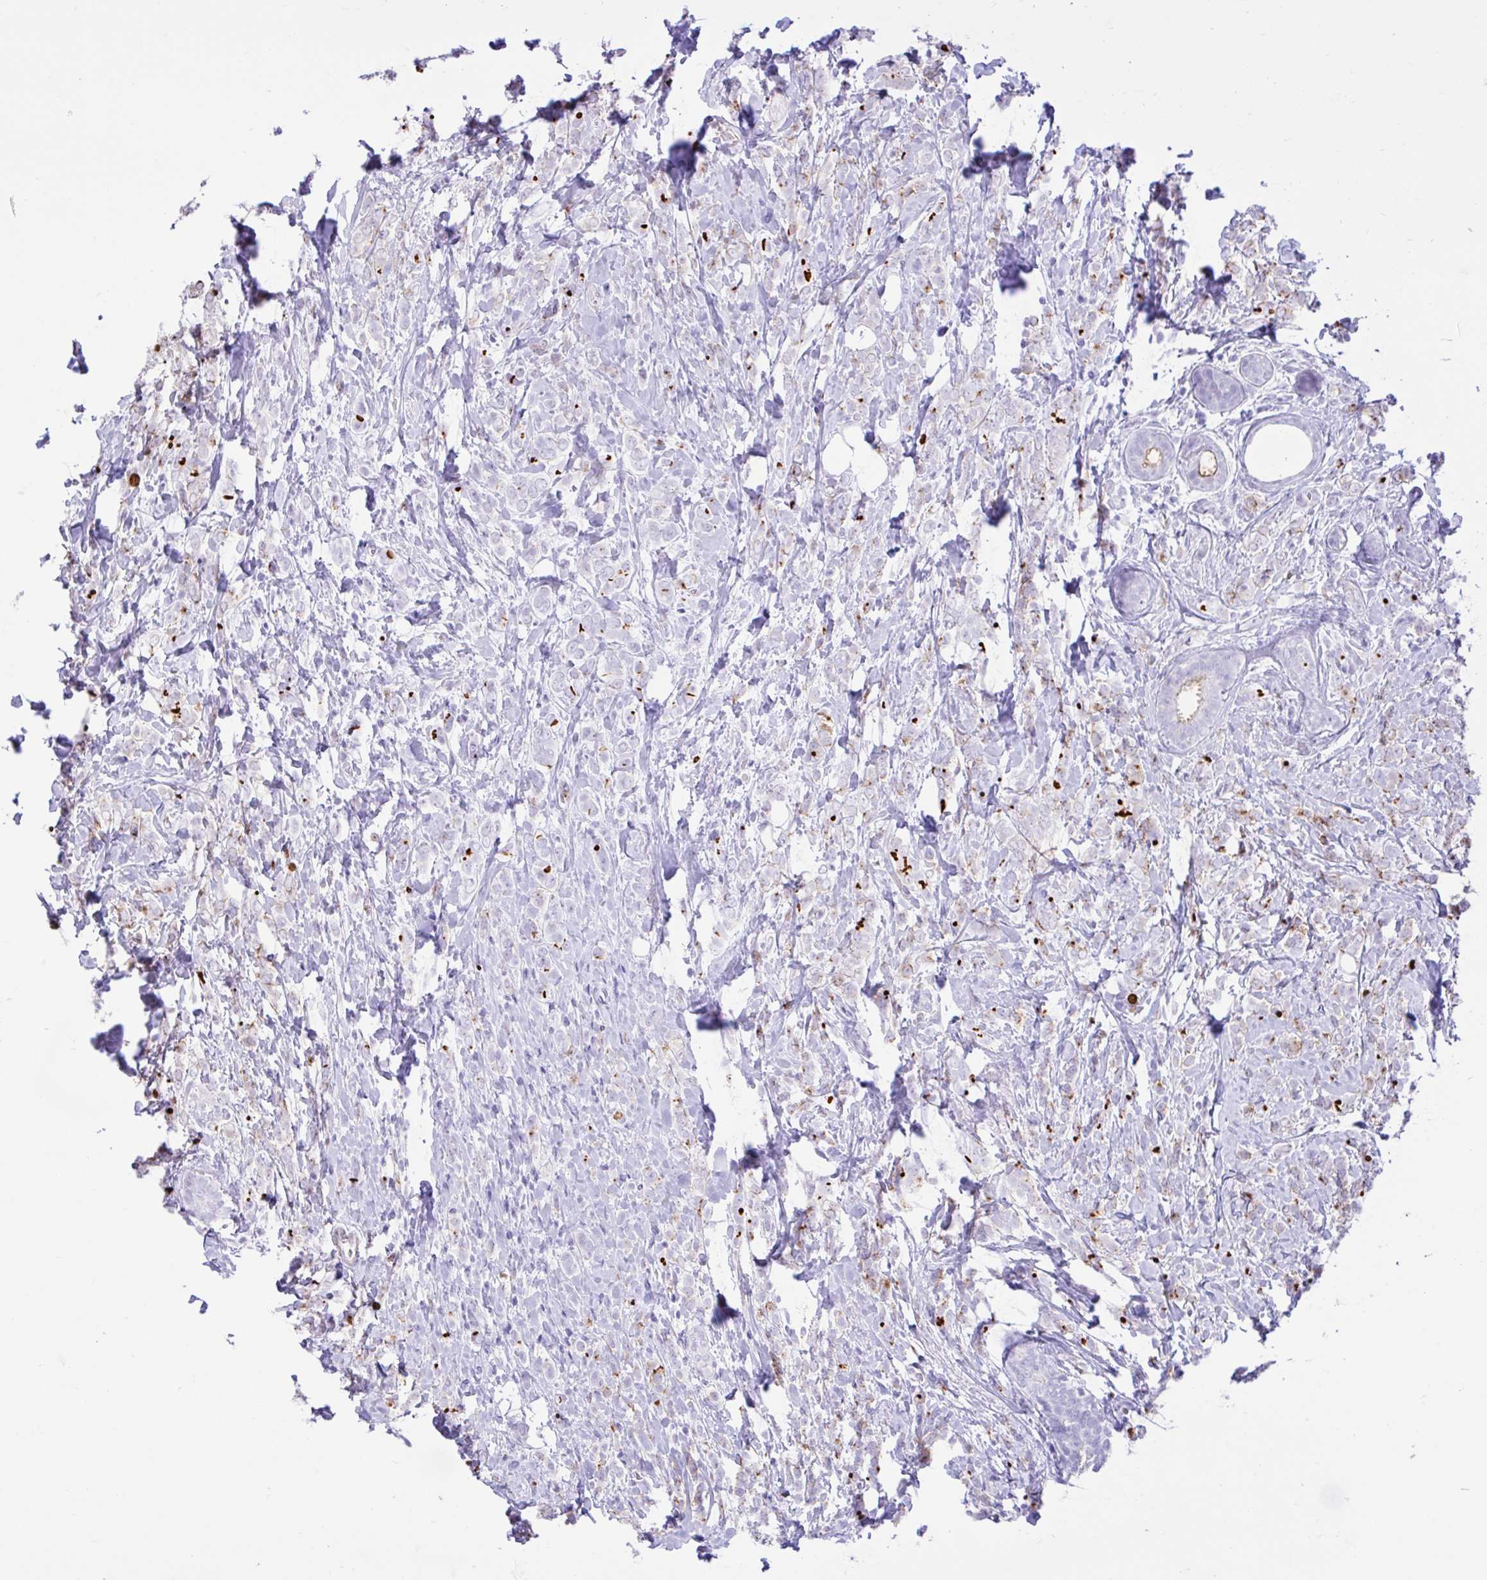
{"staining": {"intensity": "negative", "quantity": "none", "location": "none"}, "tissue": "breast cancer", "cell_type": "Tumor cells", "image_type": "cancer", "snomed": [{"axis": "morphology", "description": "Lobular carcinoma"}, {"axis": "topography", "description": "Breast"}], "caption": "Immunohistochemistry histopathology image of human breast lobular carcinoma stained for a protein (brown), which shows no staining in tumor cells.", "gene": "REEP1", "patient": {"sex": "female", "age": 49}}